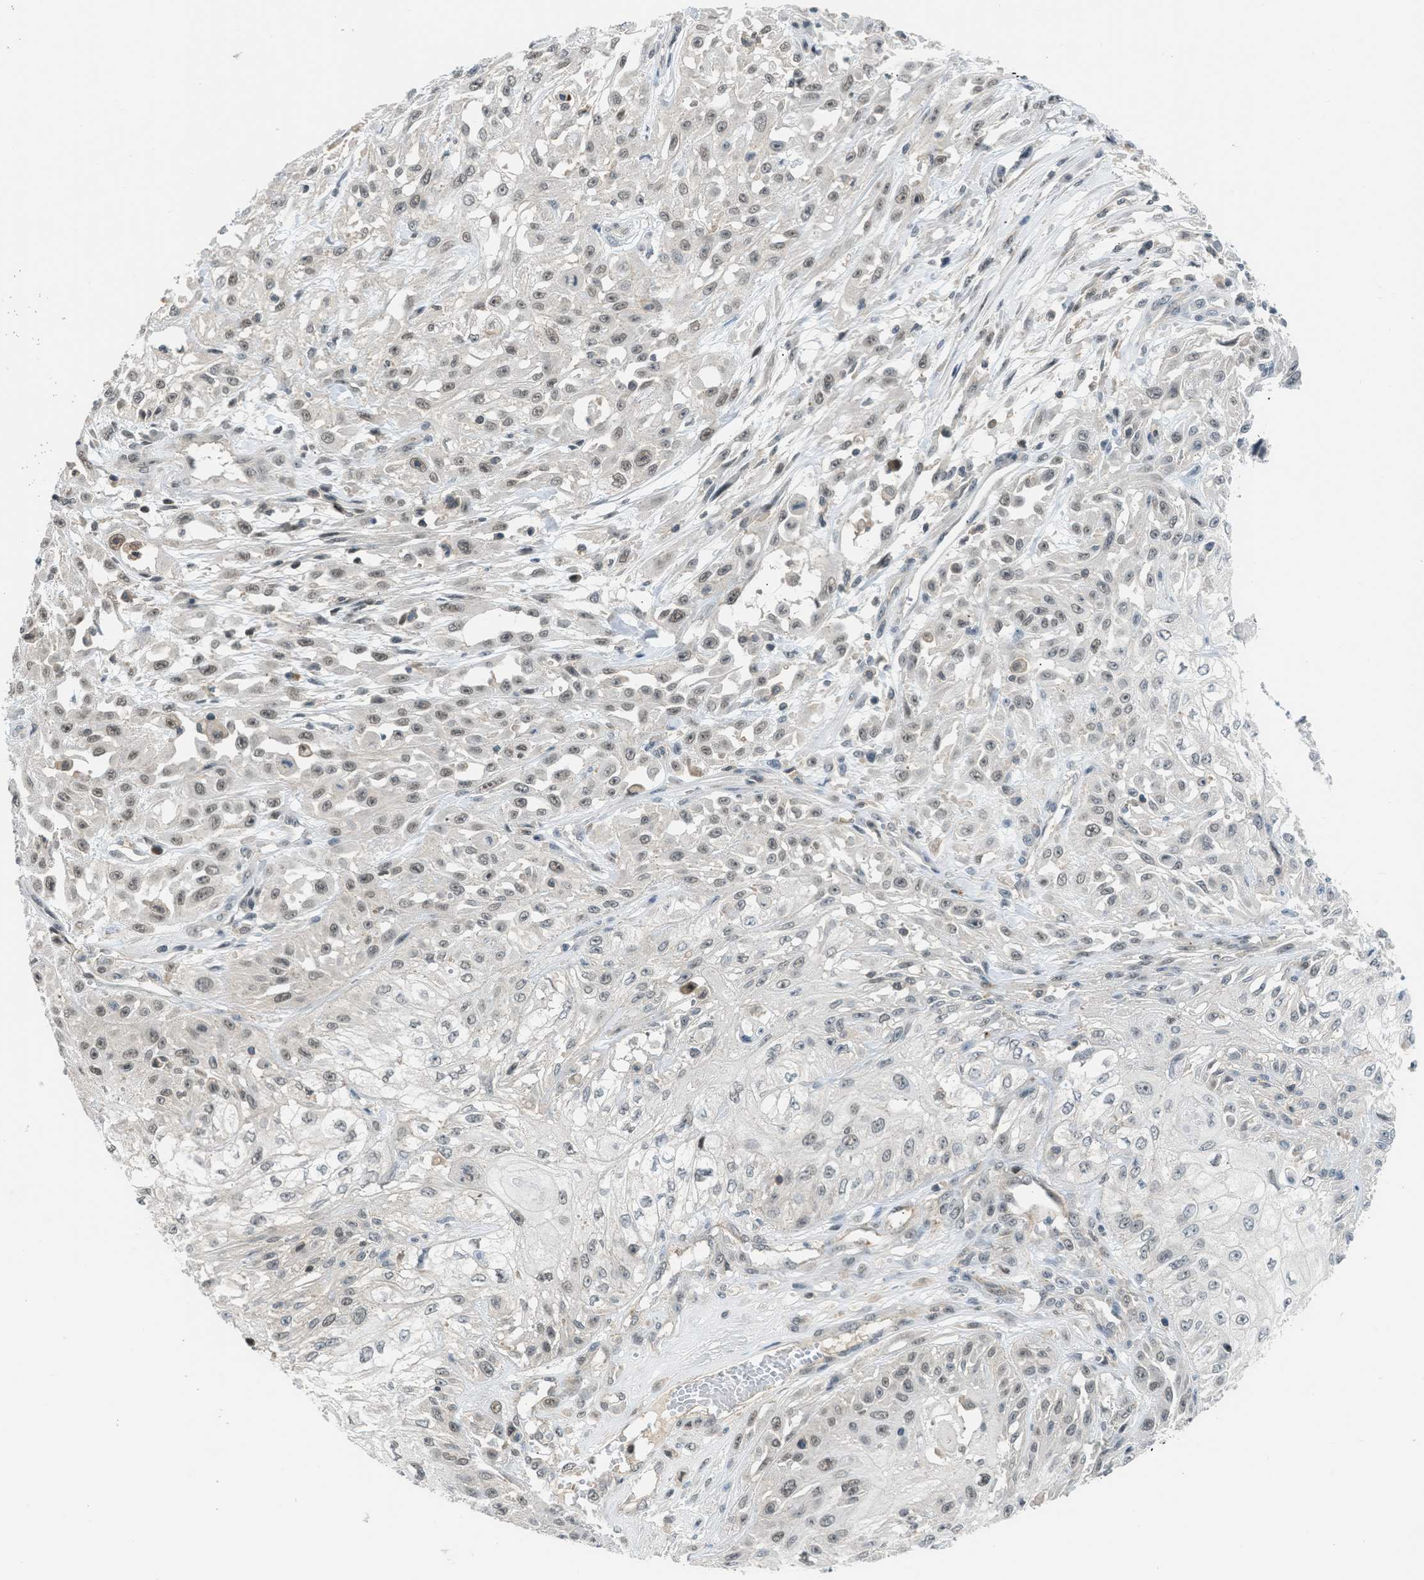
{"staining": {"intensity": "weak", "quantity": "25%-75%", "location": "nuclear"}, "tissue": "skin cancer", "cell_type": "Tumor cells", "image_type": "cancer", "snomed": [{"axis": "morphology", "description": "Squamous cell carcinoma, NOS"}, {"axis": "morphology", "description": "Squamous cell carcinoma, metastatic, NOS"}, {"axis": "topography", "description": "Skin"}, {"axis": "topography", "description": "Lymph node"}], "caption": "Immunohistochemistry (IHC) (DAB) staining of human skin cancer displays weak nuclear protein positivity in approximately 25%-75% of tumor cells.", "gene": "TTBK2", "patient": {"sex": "male", "age": 75}}